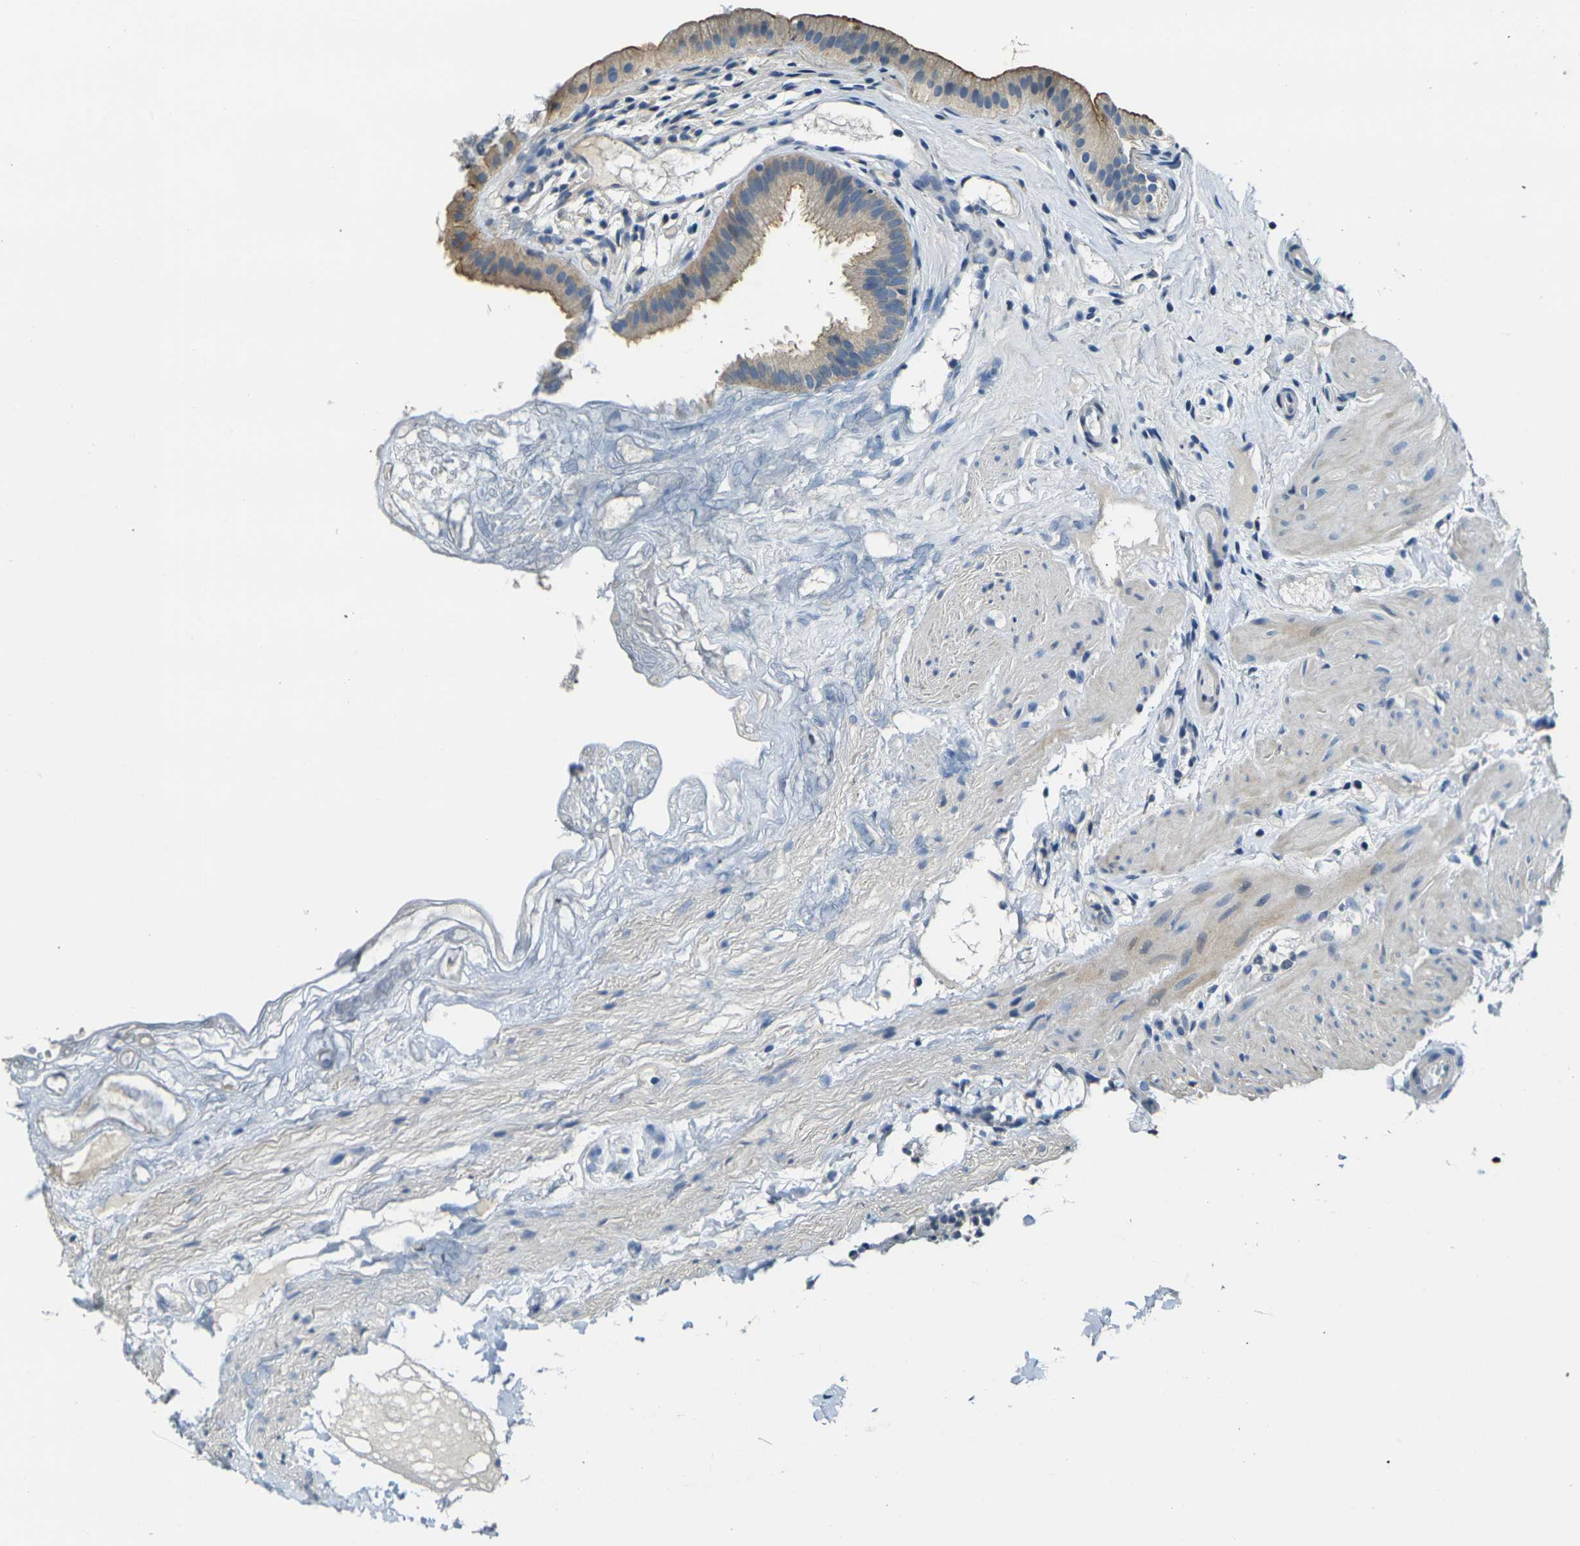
{"staining": {"intensity": "moderate", "quantity": ">75%", "location": "cytoplasmic/membranous"}, "tissue": "gallbladder", "cell_type": "Glandular cells", "image_type": "normal", "snomed": [{"axis": "morphology", "description": "Normal tissue, NOS"}, {"axis": "topography", "description": "Gallbladder"}], "caption": "Gallbladder was stained to show a protein in brown. There is medium levels of moderate cytoplasmic/membranous positivity in about >75% of glandular cells. The staining was performed using DAB (3,3'-diaminobenzidine) to visualize the protein expression in brown, while the nuclei were stained in blue with hematoxylin (Magnification: 20x).", "gene": "SHISAL2B", "patient": {"sex": "female", "age": 26}}